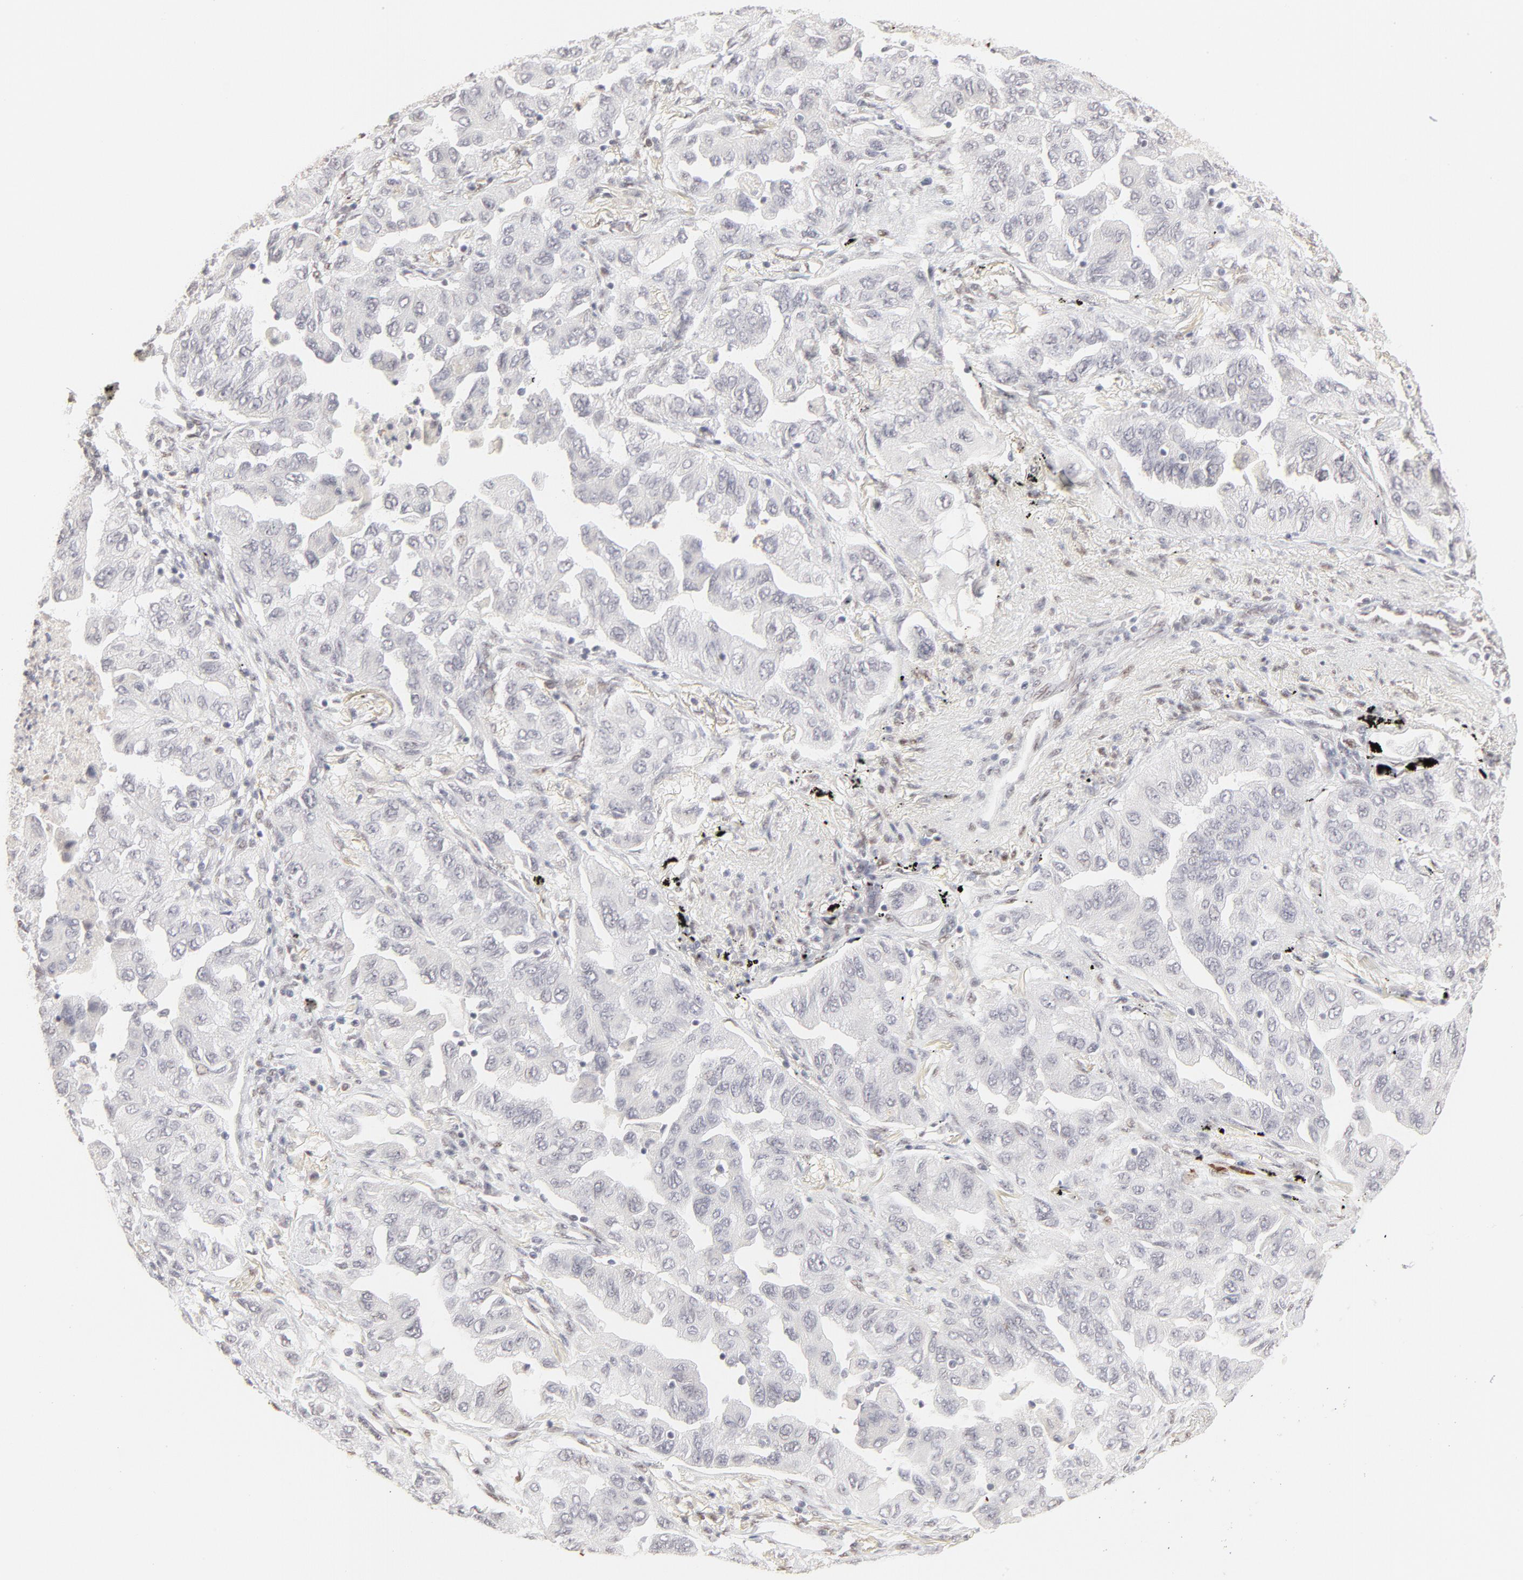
{"staining": {"intensity": "negative", "quantity": "none", "location": "none"}, "tissue": "lung cancer", "cell_type": "Tumor cells", "image_type": "cancer", "snomed": [{"axis": "morphology", "description": "Adenocarcinoma, NOS"}, {"axis": "topography", "description": "Lung"}], "caption": "The micrograph shows no staining of tumor cells in lung cancer.", "gene": "PBX3", "patient": {"sex": "female", "age": 65}}